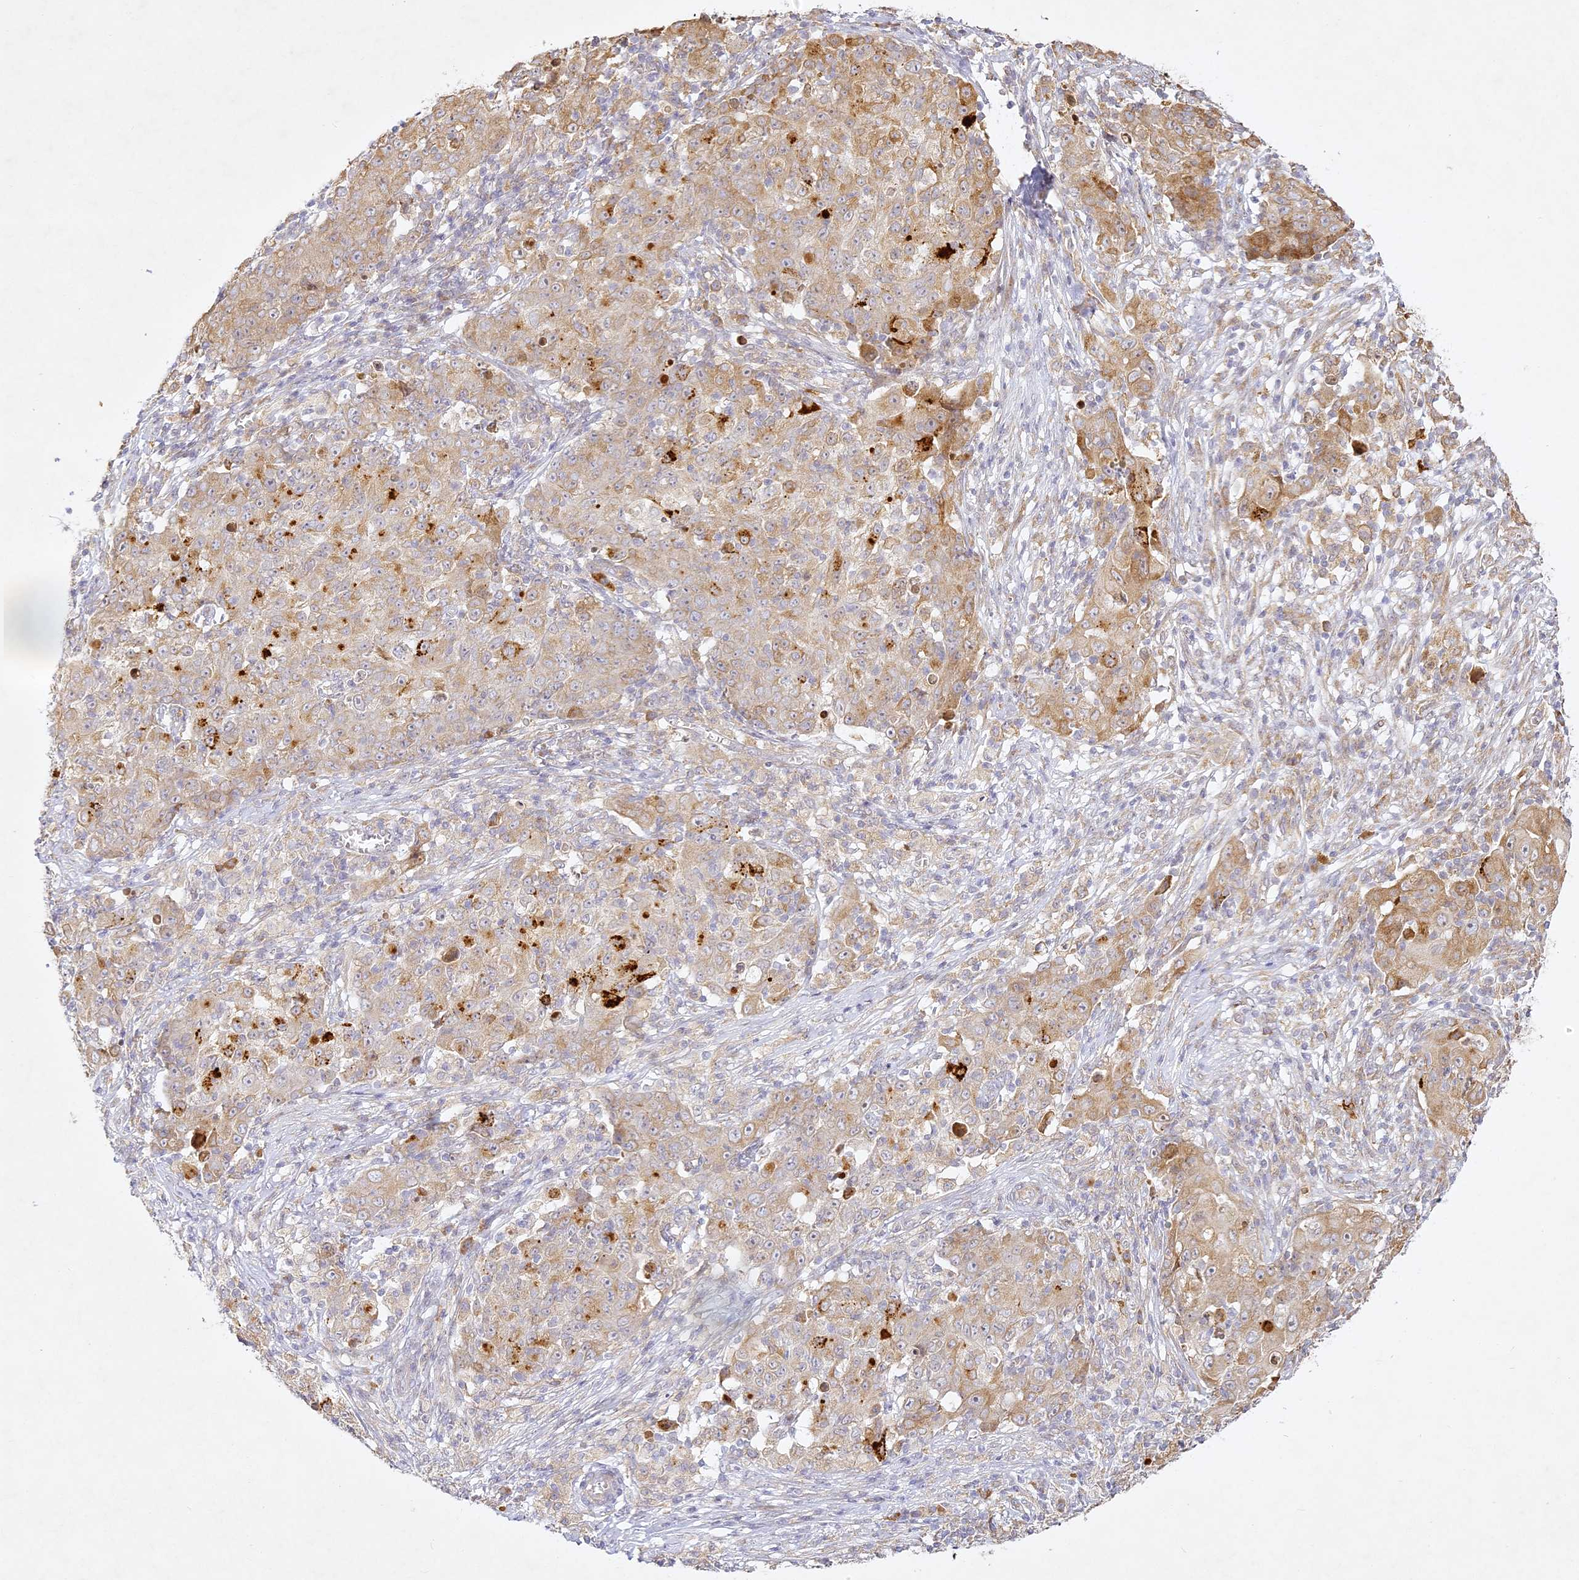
{"staining": {"intensity": "weak", "quantity": "25%-75%", "location": "cytoplasmic/membranous"}, "tissue": "ovarian cancer", "cell_type": "Tumor cells", "image_type": "cancer", "snomed": [{"axis": "morphology", "description": "Carcinoma, endometroid"}, {"axis": "topography", "description": "Ovary"}], "caption": "Immunohistochemistry (IHC) (DAB (3,3'-diaminobenzidine)) staining of human endometroid carcinoma (ovarian) shows weak cytoplasmic/membranous protein positivity in approximately 25%-75% of tumor cells.", "gene": "SLC30A5", "patient": {"sex": "female", "age": 42}}